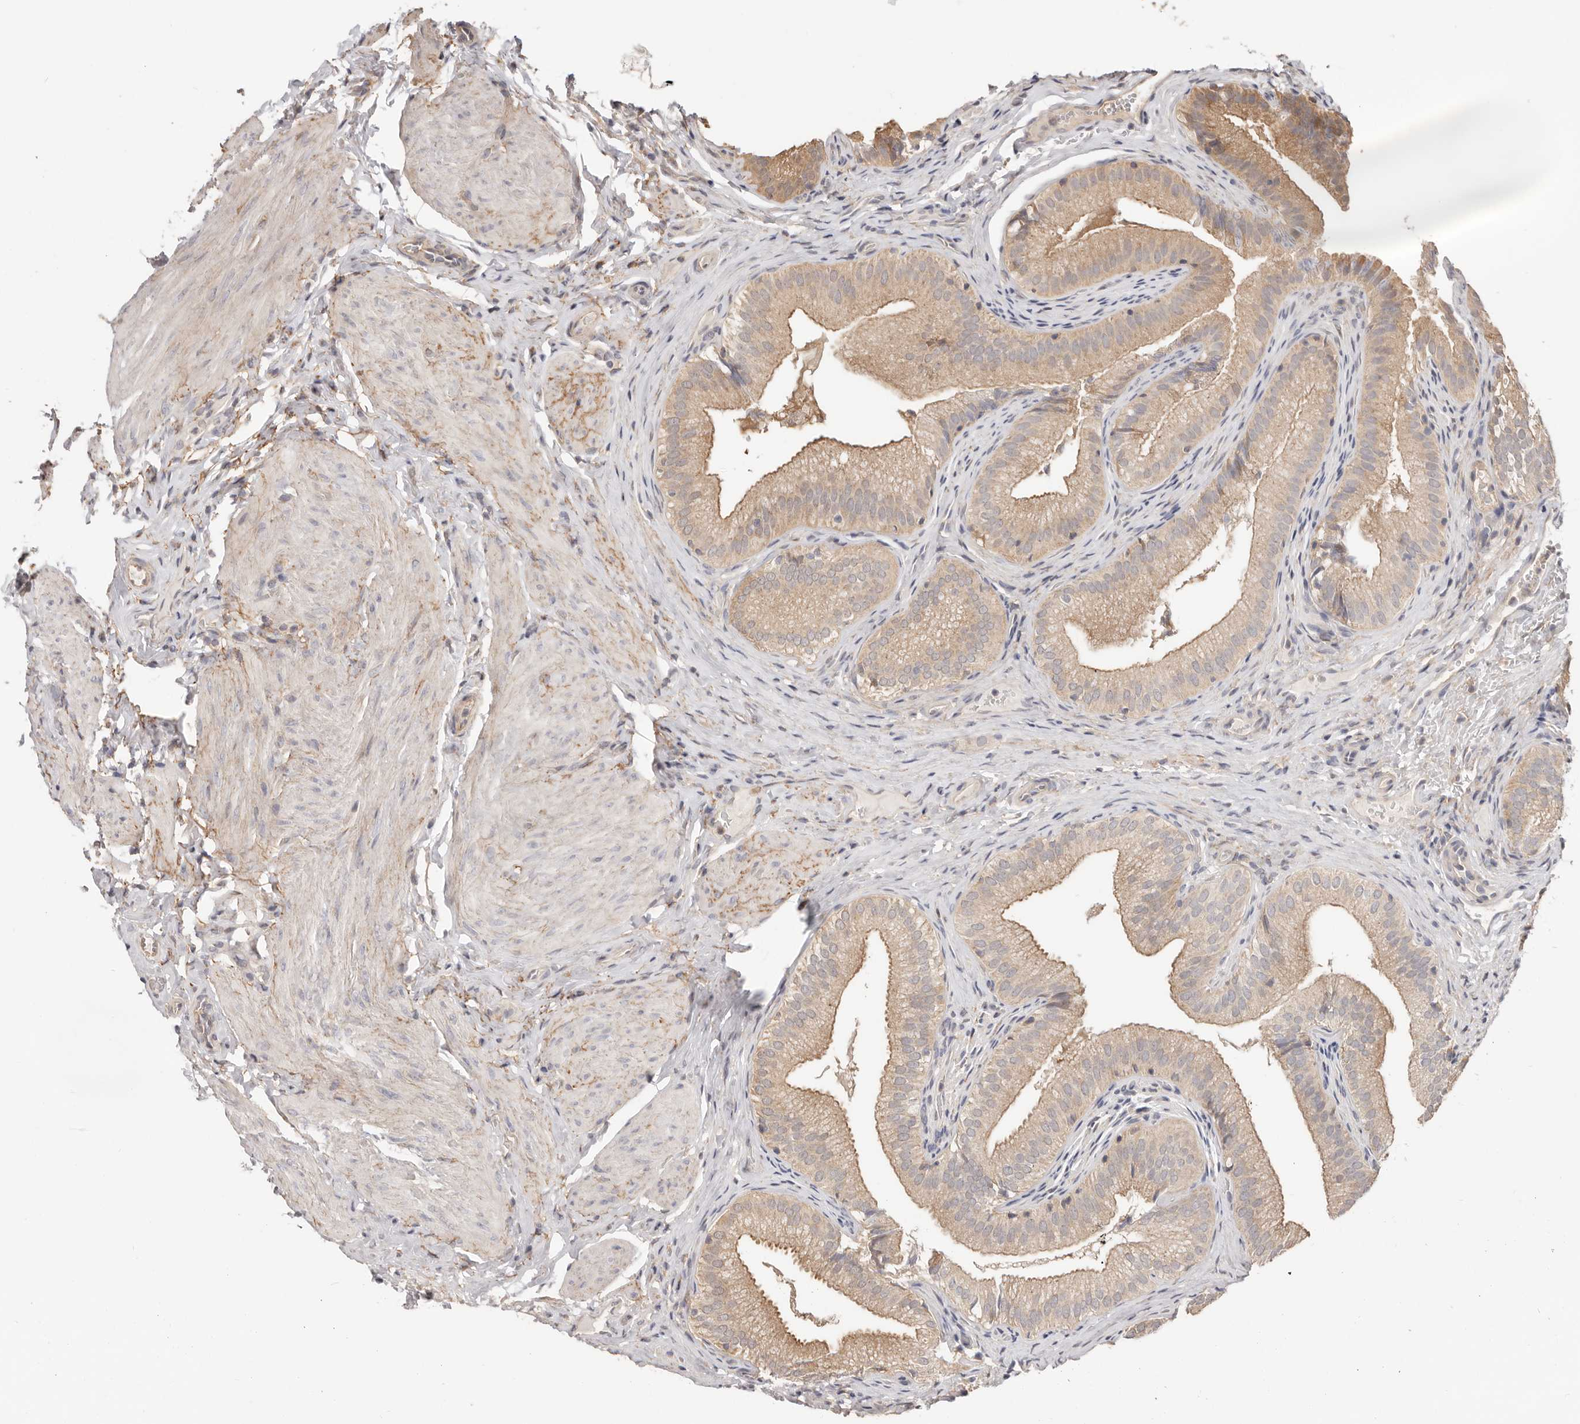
{"staining": {"intensity": "moderate", "quantity": ">75%", "location": "cytoplasmic/membranous"}, "tissue": "gallbladder", "cell_type": "Glandular cells", "image_type": "normal", "snomed": [{"axis": "morphology", "description": "Normal tissue, NOS"}, {"axis": "topography", "description": "Gallbladder"}], "caption": "Immunohistochemistry (IHC) histopathology image of normal gallbladder: gallbladder stained using immunohistochemistry exhibits medium levels of moderate protein expression localized specifically in the cytoplasmic/membranous of glandular cells, appearing as a cytoplasmic/membranous brown color.", "gene": "LRP6", "patient": {"sex": "female", "age": 30}}